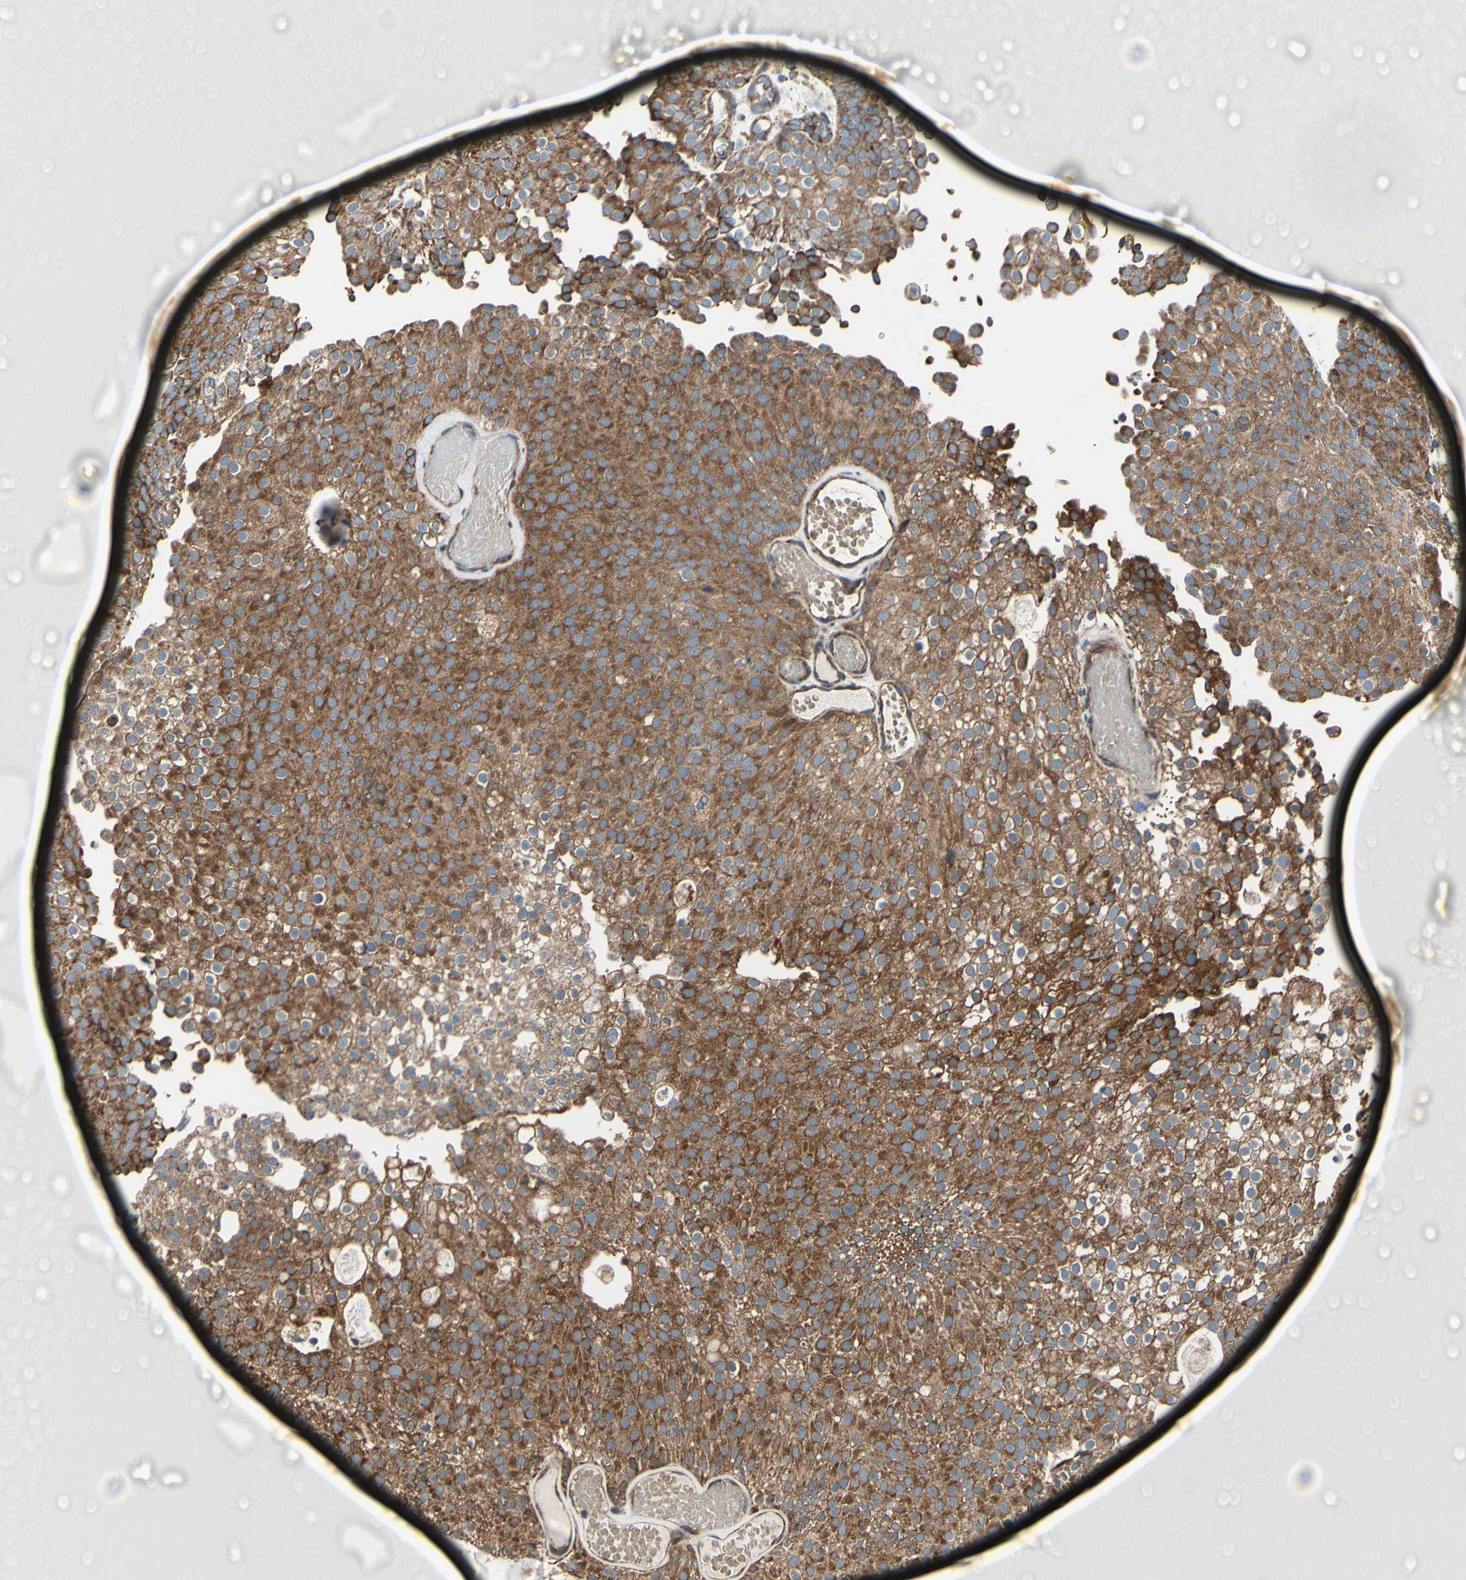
{"staining": {"intensity": "strong", "quantity": ">75%", "location": "cytoplasmic/membranous"}, "tissue": "urothelial cancer", "cell_type": "Tumor cells", "image_type": "cancer", "snomed": [{"axis": "morphology", "description": "Urothelial carcinoma, Low grade"}, {"axis": "topography", "description": "Urinary bladder"}], "caption": "Strong cytoplasmic/membranous staining for a protein is present in approximately >75% of tumor cells of urothelial carcinoma (low-grade) using IHC.", "gene": "FMR1", "patient": {"sex": "male", "age": 78}}